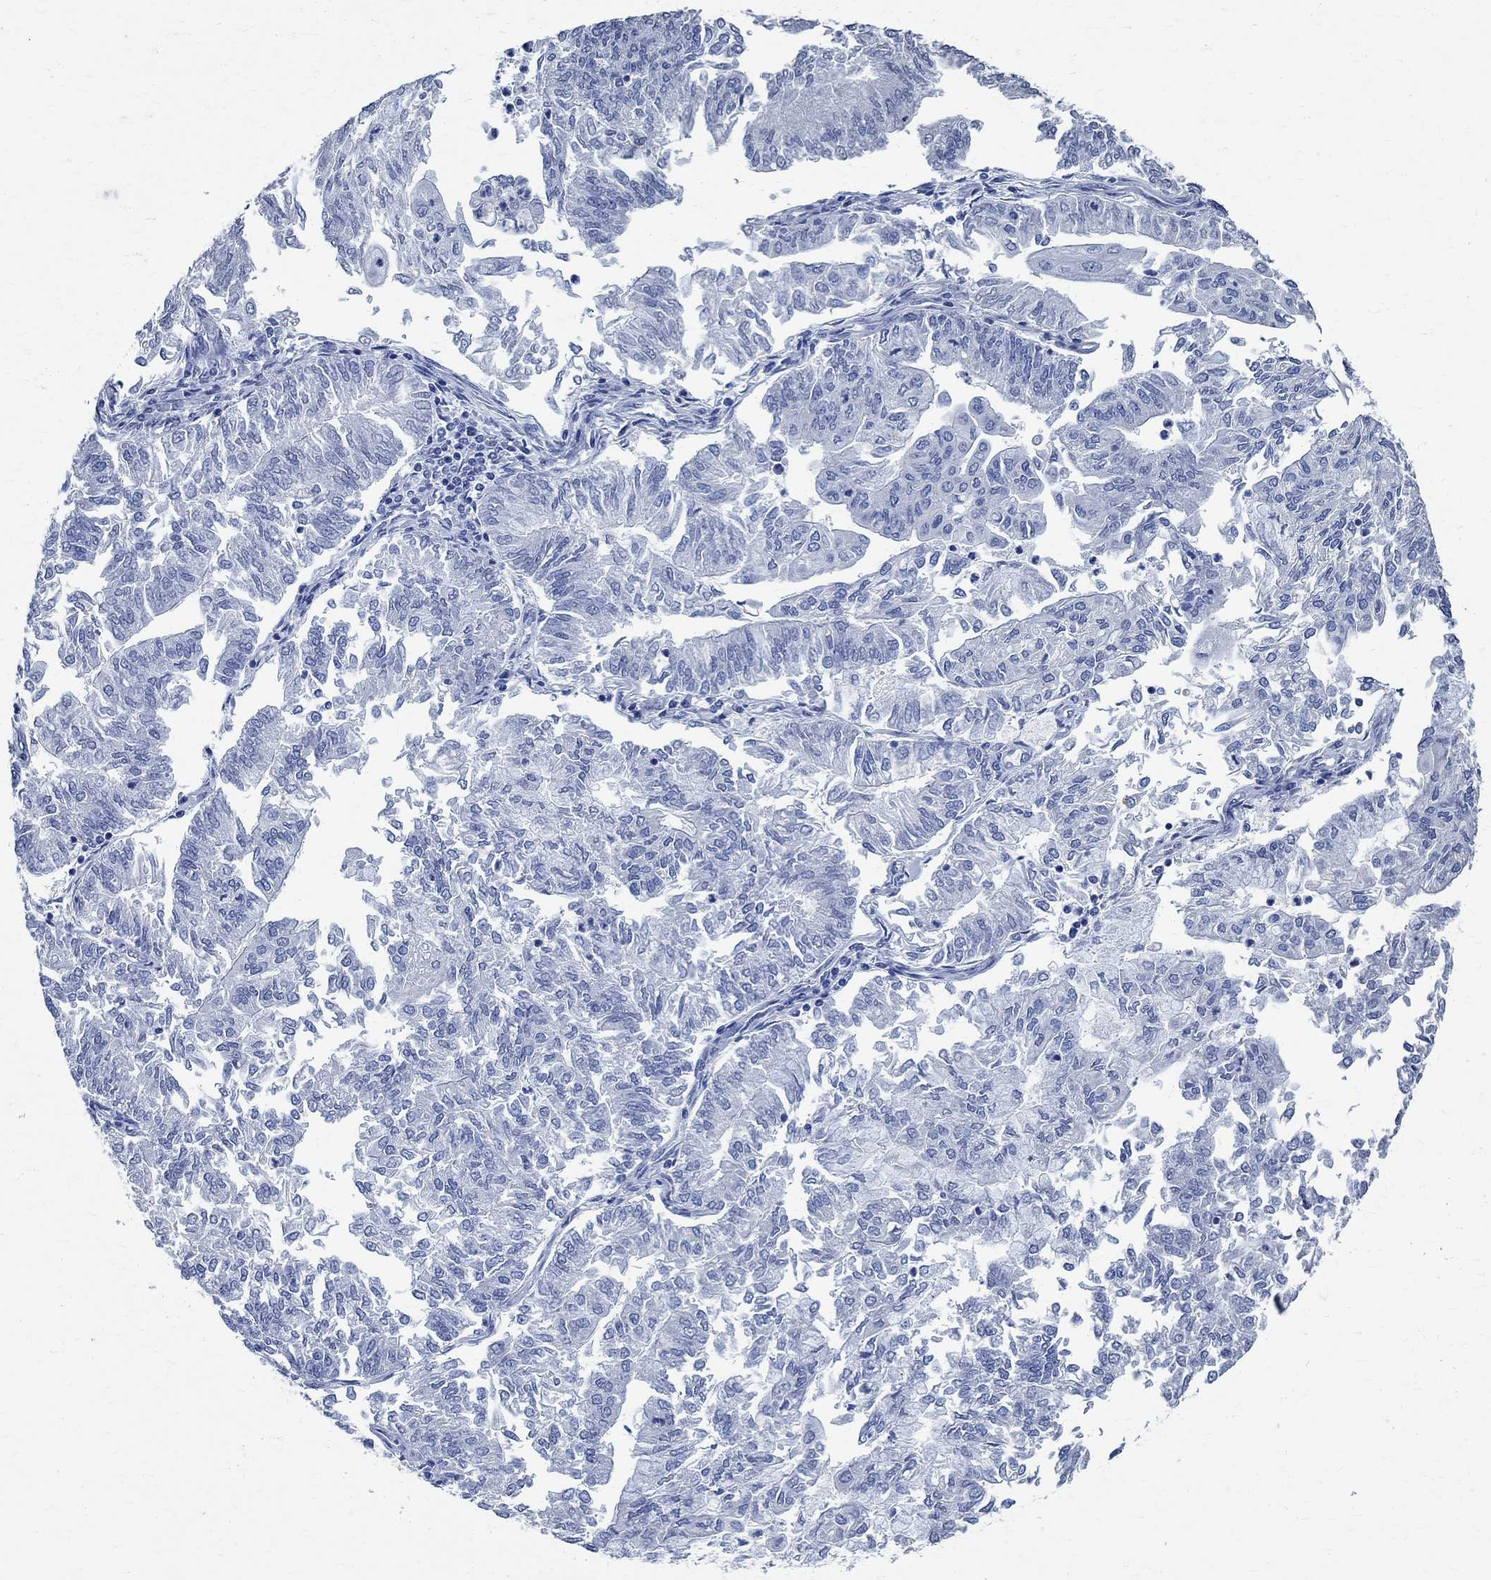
{"staining": {"intensity": "negative", "quantity": "none", "location": "none"}, "tissue": "endometrial cancer", "cell_type": "Tumor cells", "image_type": "cancer", "snomed": [{"axis": "morphology", "description": "Adenocarcinoma, NOS"}, {"axis": "topography", "description": "Endometrium"}], "caption": "Immunohistochemistry (IHC) histopathology image of neoplastic tissue: human endometrial cancer stained with DAB demonstrates no significant protein expression in tumor cells.", "gene": "TMEM221", "patient": {"sex": "female", "age": 59}}